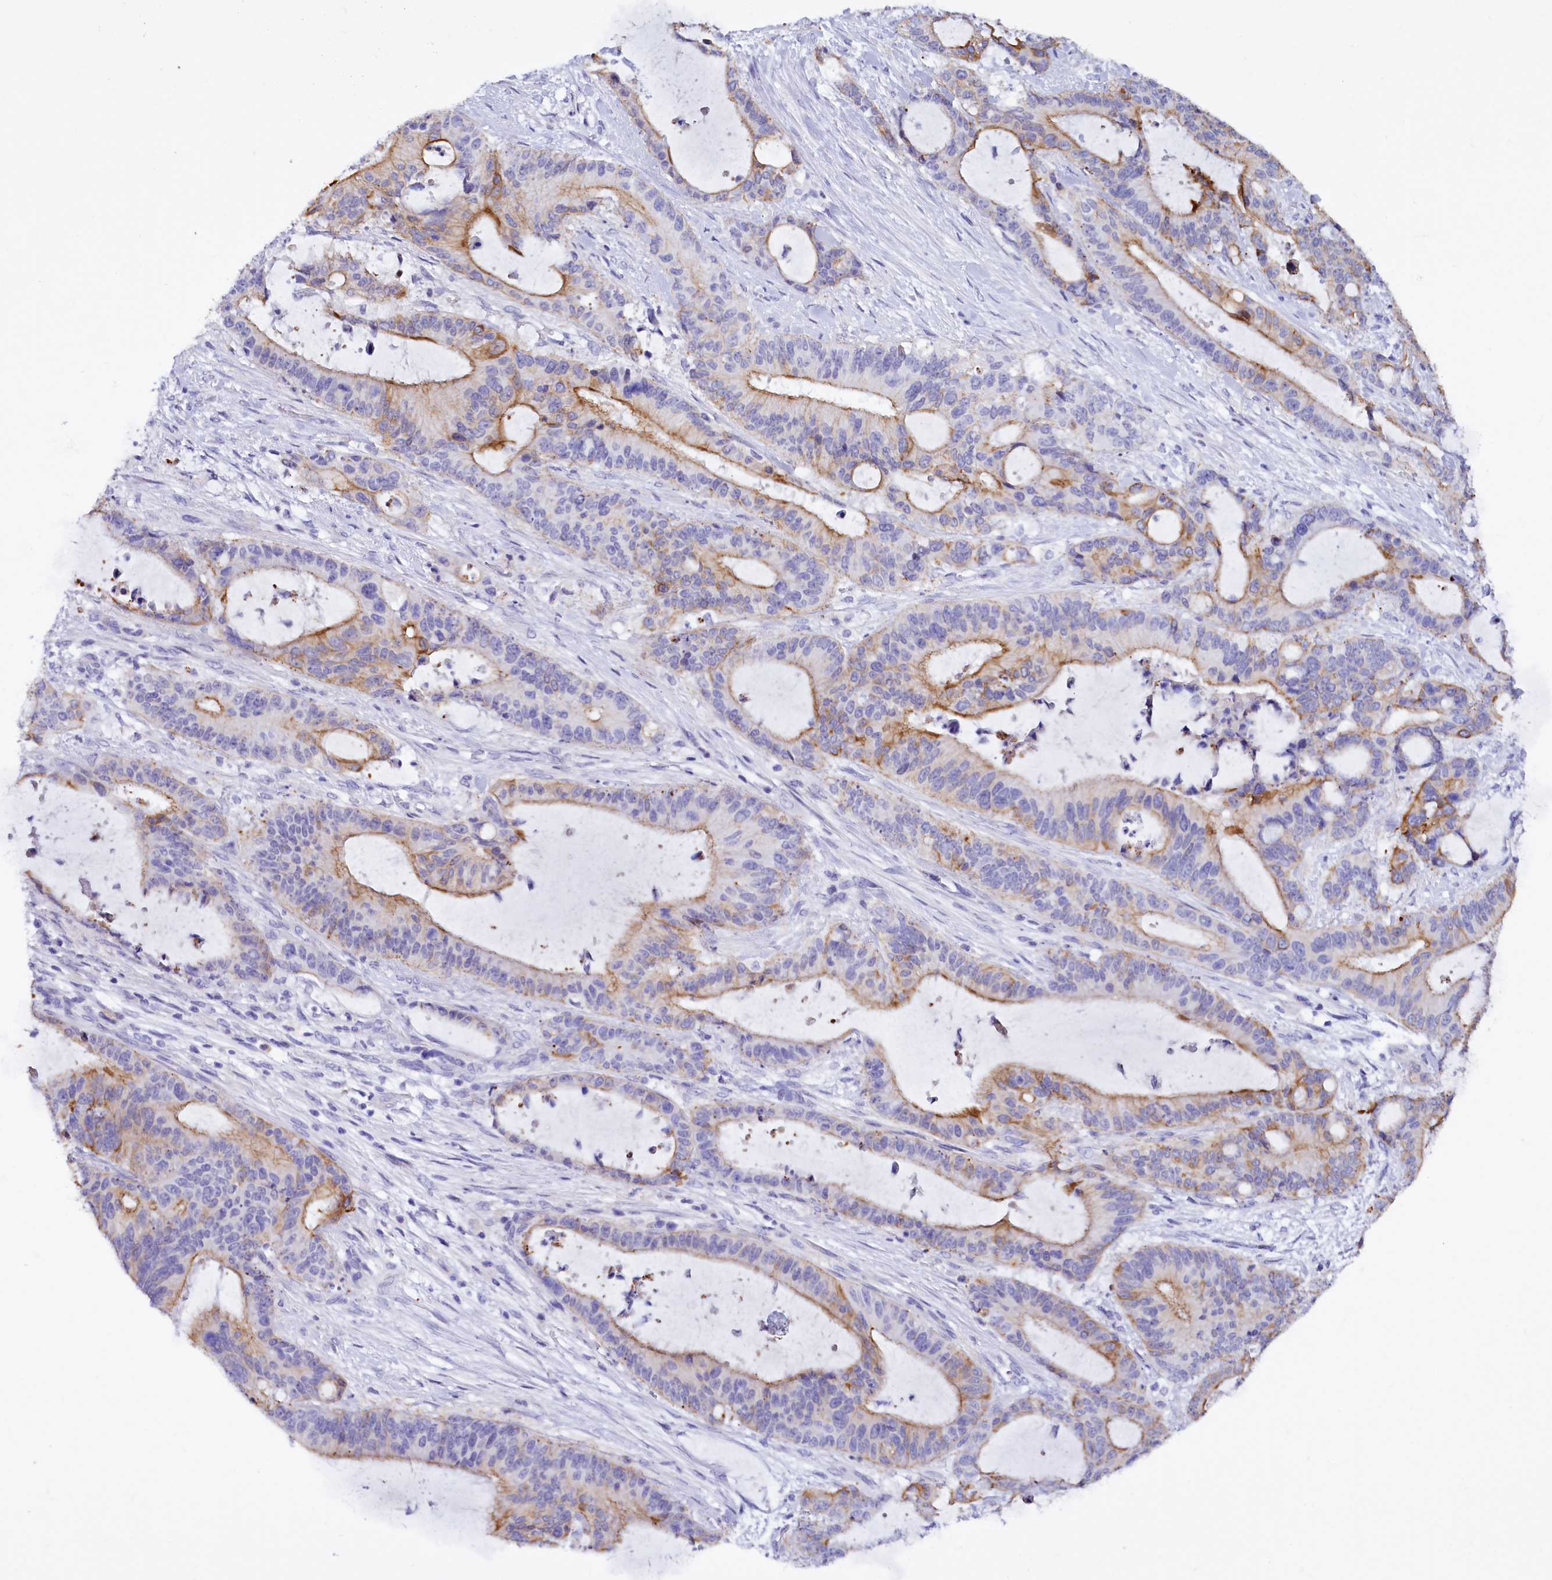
{"staining": {"intensity": "moderate", "quantity": "25%-75%", "location": "cytoplasmic/membranous"}, "tissue": "liver cancer", "cell_type": "Tumor cells", "image_type": "cancer", "snomed": [{"axis": "morphology", "description": "Normal tissue, NOS"}, {"axis": "morphology", "description": "Cholangiocarcinoma"}, {"axis": "topography", "description": "Liver"}, {"axis": "topography", "description": "Peripheral nerve tissue"}], "caption": "Liver cancer was stained to show a protein in brown. There is medium levels of moderate cytoplasmic/membranous positivity in about 25%-75% of tumor cells.", "gene": "FAAP20", "patient": {"sex": "female", "age": 73}}